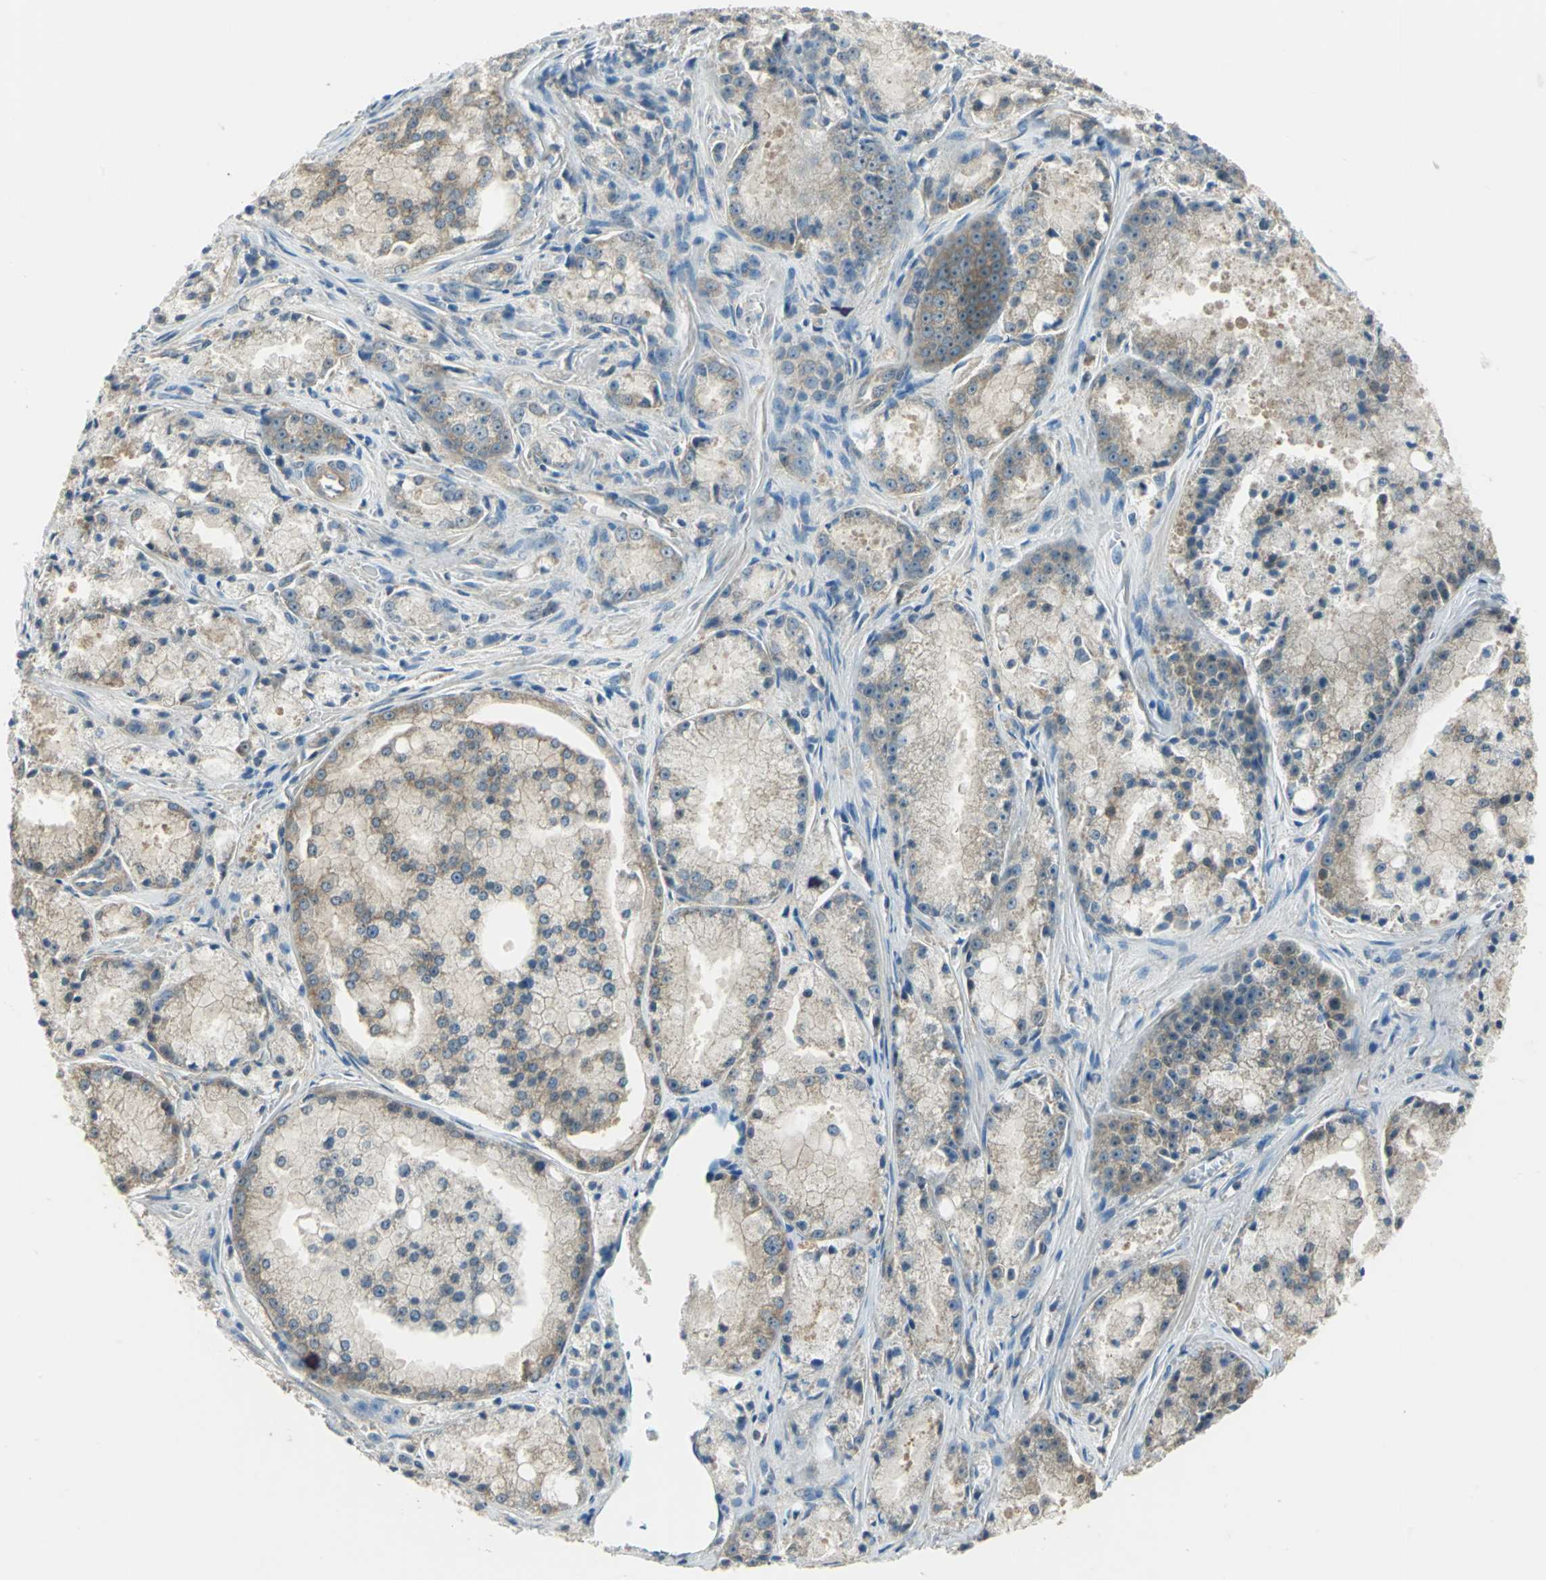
{"staining": {"intensity": "moderate", "quantity": "25%-75%", "location": "cytoplasmic/membranous"}, "tissue": "prostate cancer", "cell_type": "Tumor cells", "image_type": "cancer", "snomed": [{"axis": "morphology", "description": "Adenocarcinoma, Low grade"}, {"axis": "topography", "description": "Prostate"}], "caption": "Approximately 25%-75% of tumor cells in human prostate cancer show moderate cytoplasmic/membranous protein positivity as visualized by brown immunohistochemical staining.", "gene": "SHC2", "patient": {"sex": "male", "age": 64}}